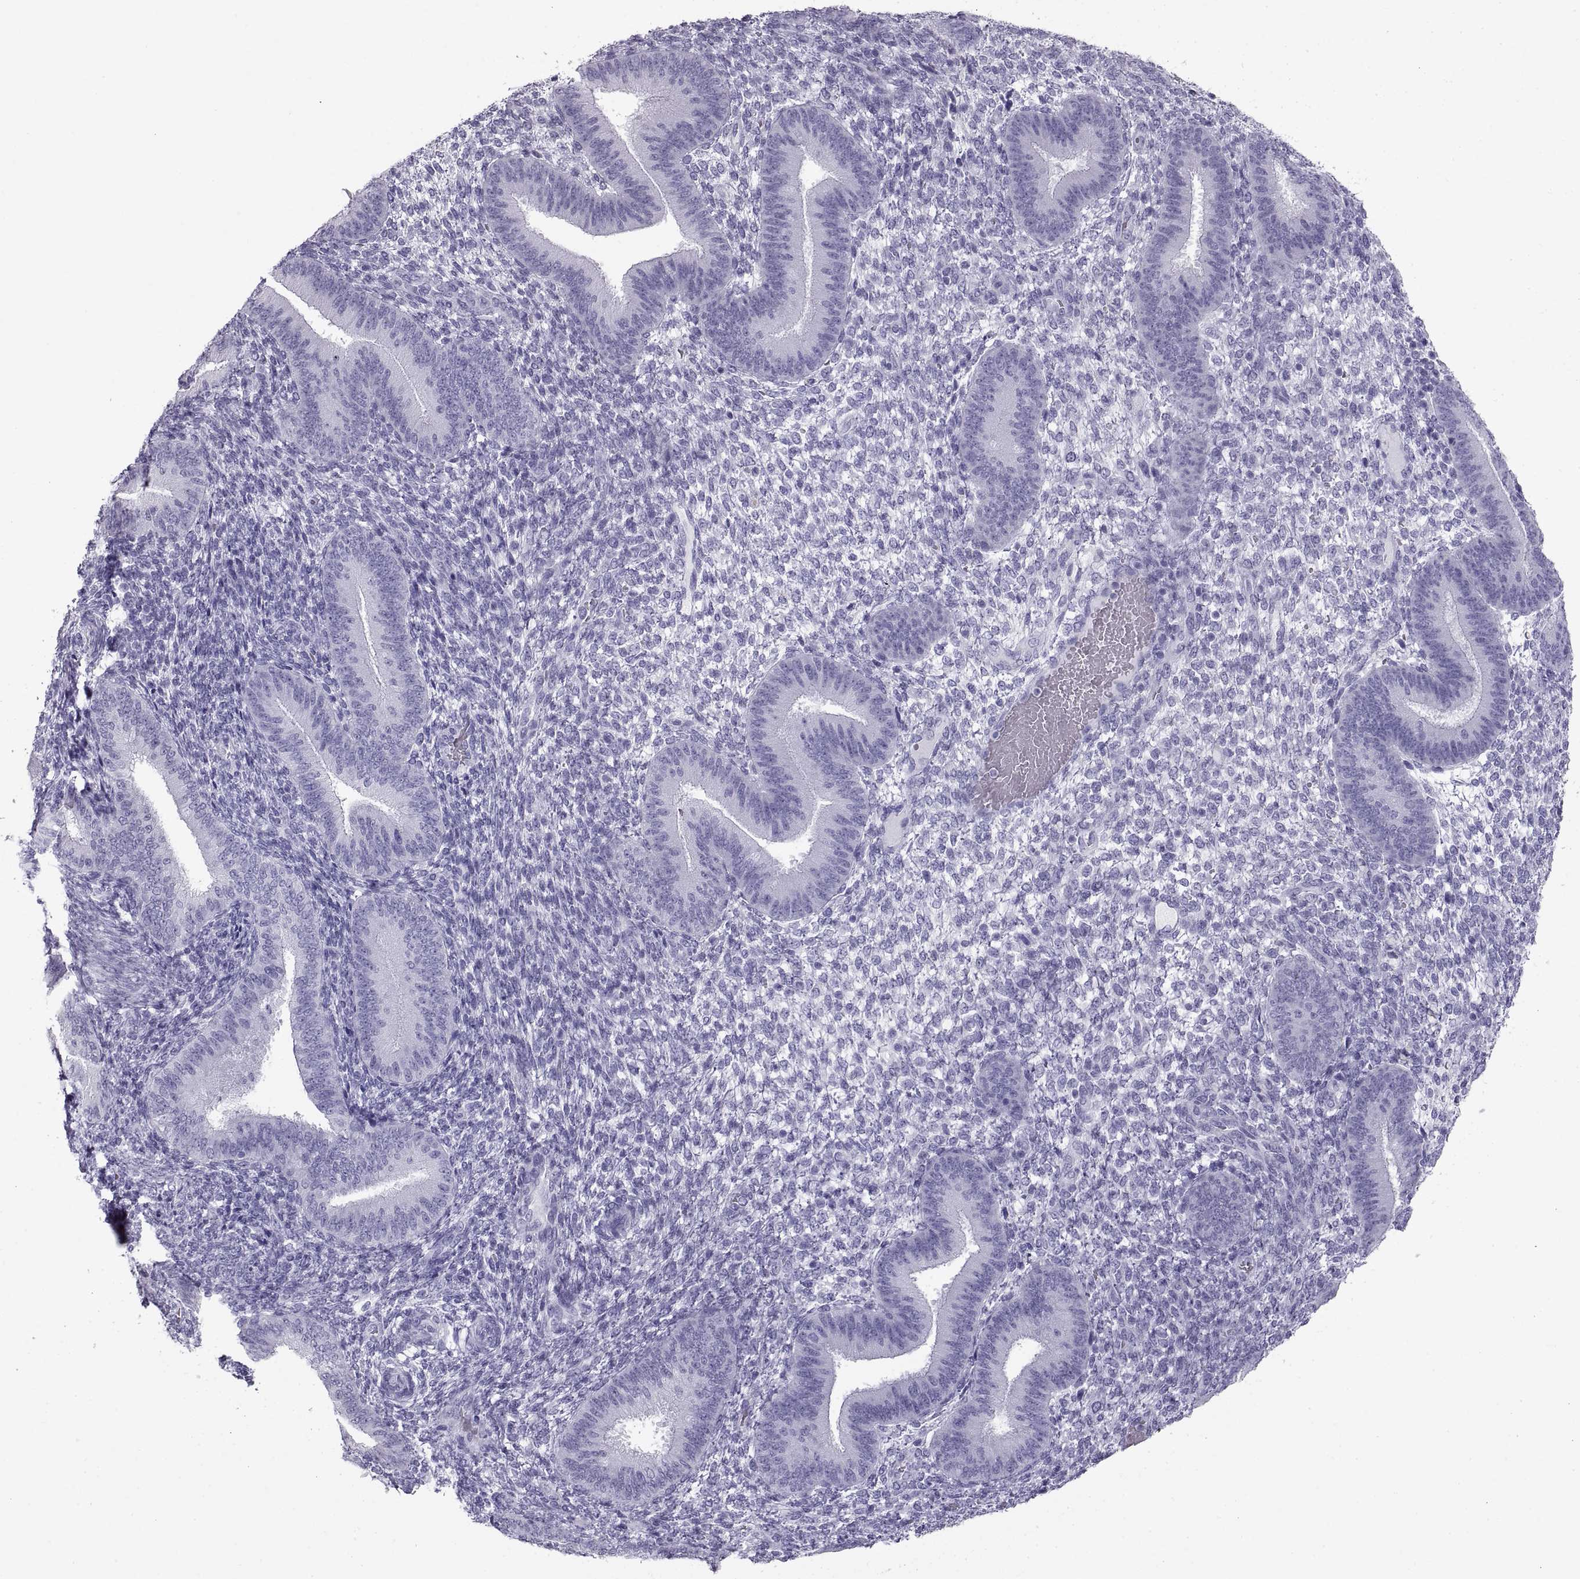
{"staining": {"intensity": "negative", "quantity": "none", "location": "none"}, "tissue": "endometrium", "cell_type": "Cells in endometrial stroma", "image_type": "normal", "snomed": [{"axis": "morphology", "description": "Normal tissue, NOS"}, {"axis": "topography", "description": "Endometrium"}], "caption": "IHC of benign endometrium exhibits no expression in cells in endometrial stroma.", "gene": "RLBP1", "patient": {"sex": "female", "age": 39}}